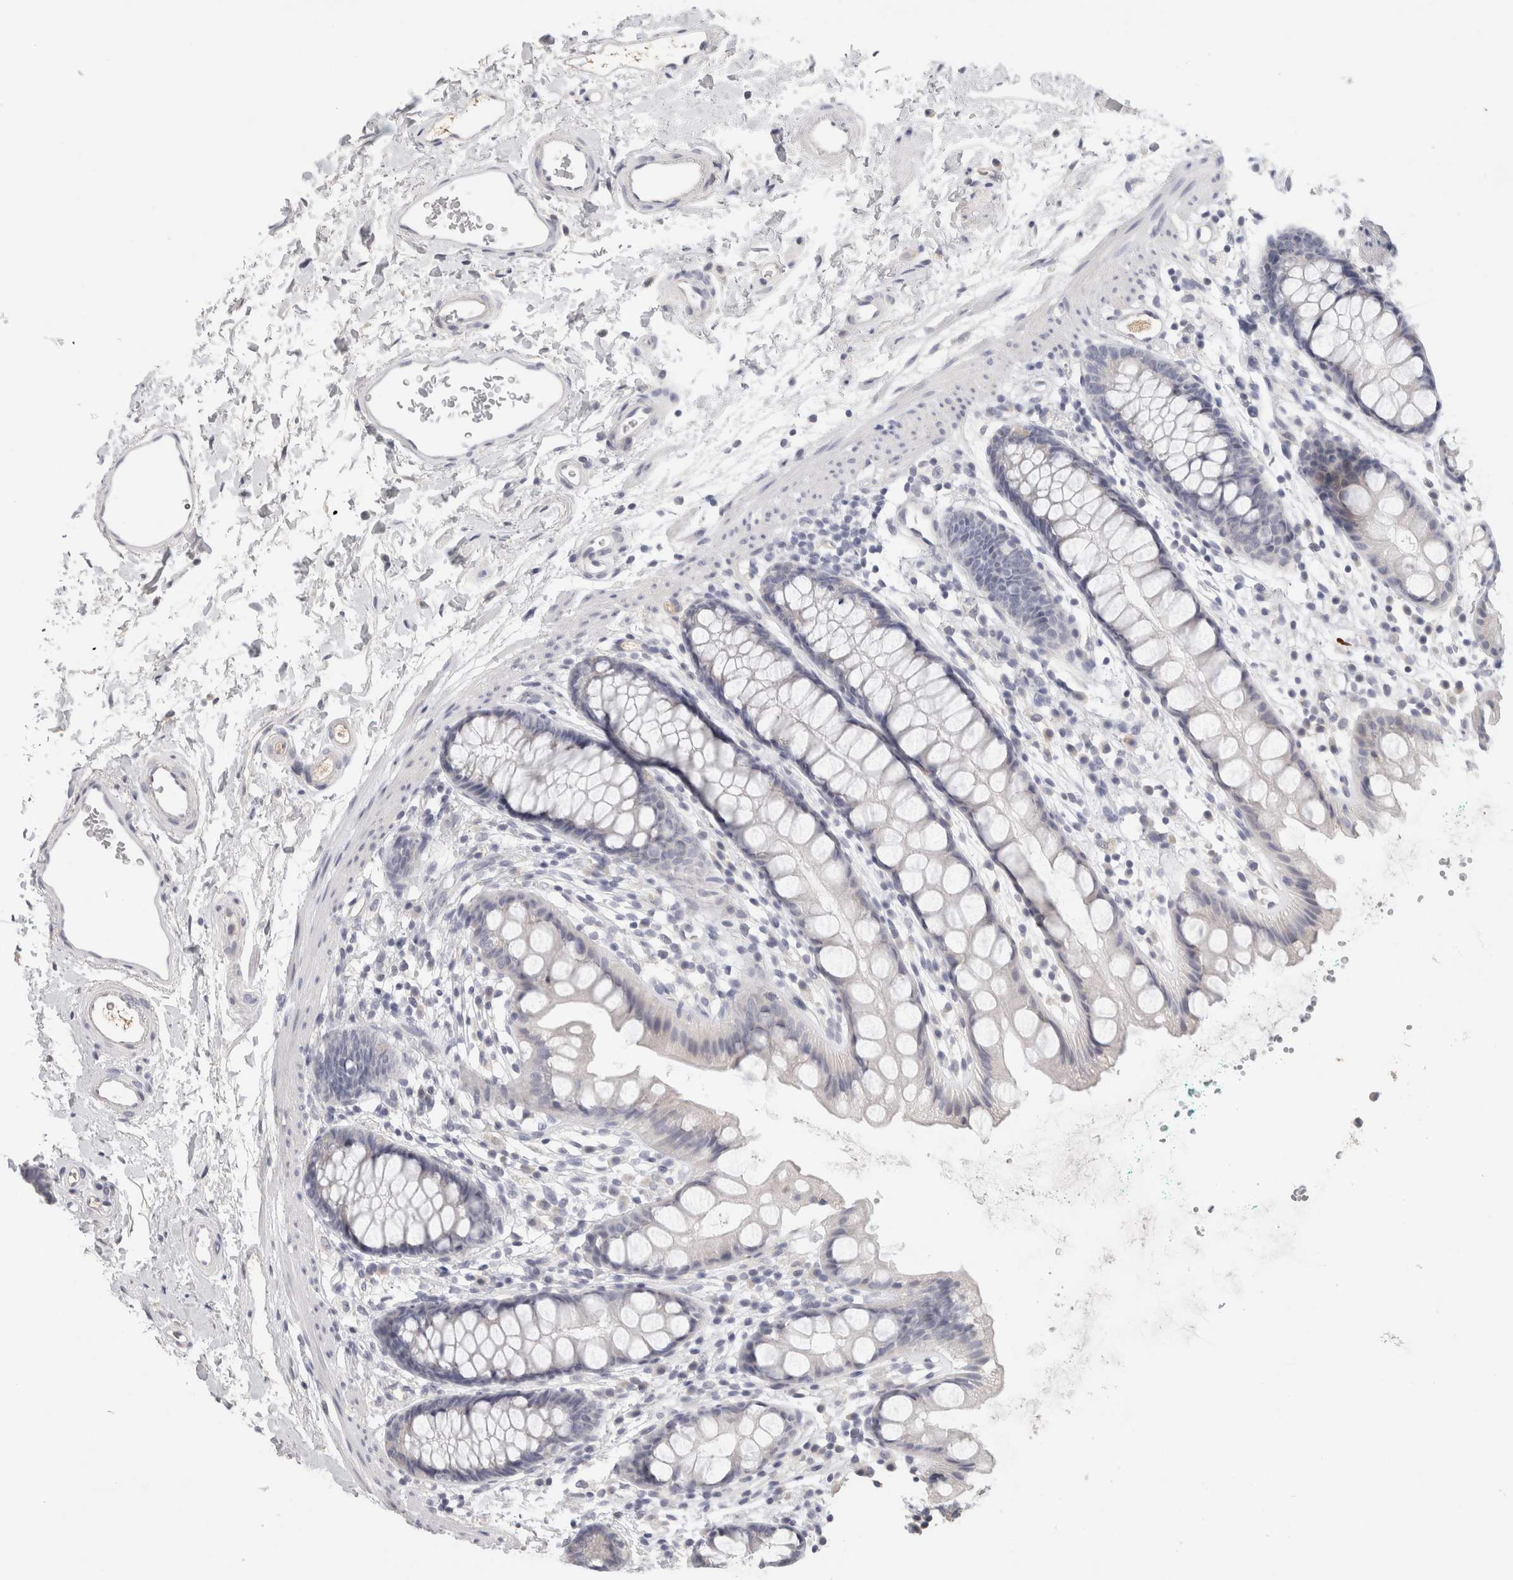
{"staining": {"intensity": "negative", "quantity": "none", "location": "none"}, "tissue": "rectum", "cell_type": "Glandular cells", "image_type": "normal", "snomed": [{"axis": "morphology", "description": "Normal tissue, NOS"}, {"axis": "topography", "description": "Rectum"}], "caption": "Immunohistochemistry (IHC) micrograph of unremarkable rectum: human rectum stained with DAB displays no significant protein positivity in glandular cells.", "gene": "STK31", "patient": {"sex": "female", "age": 65}}